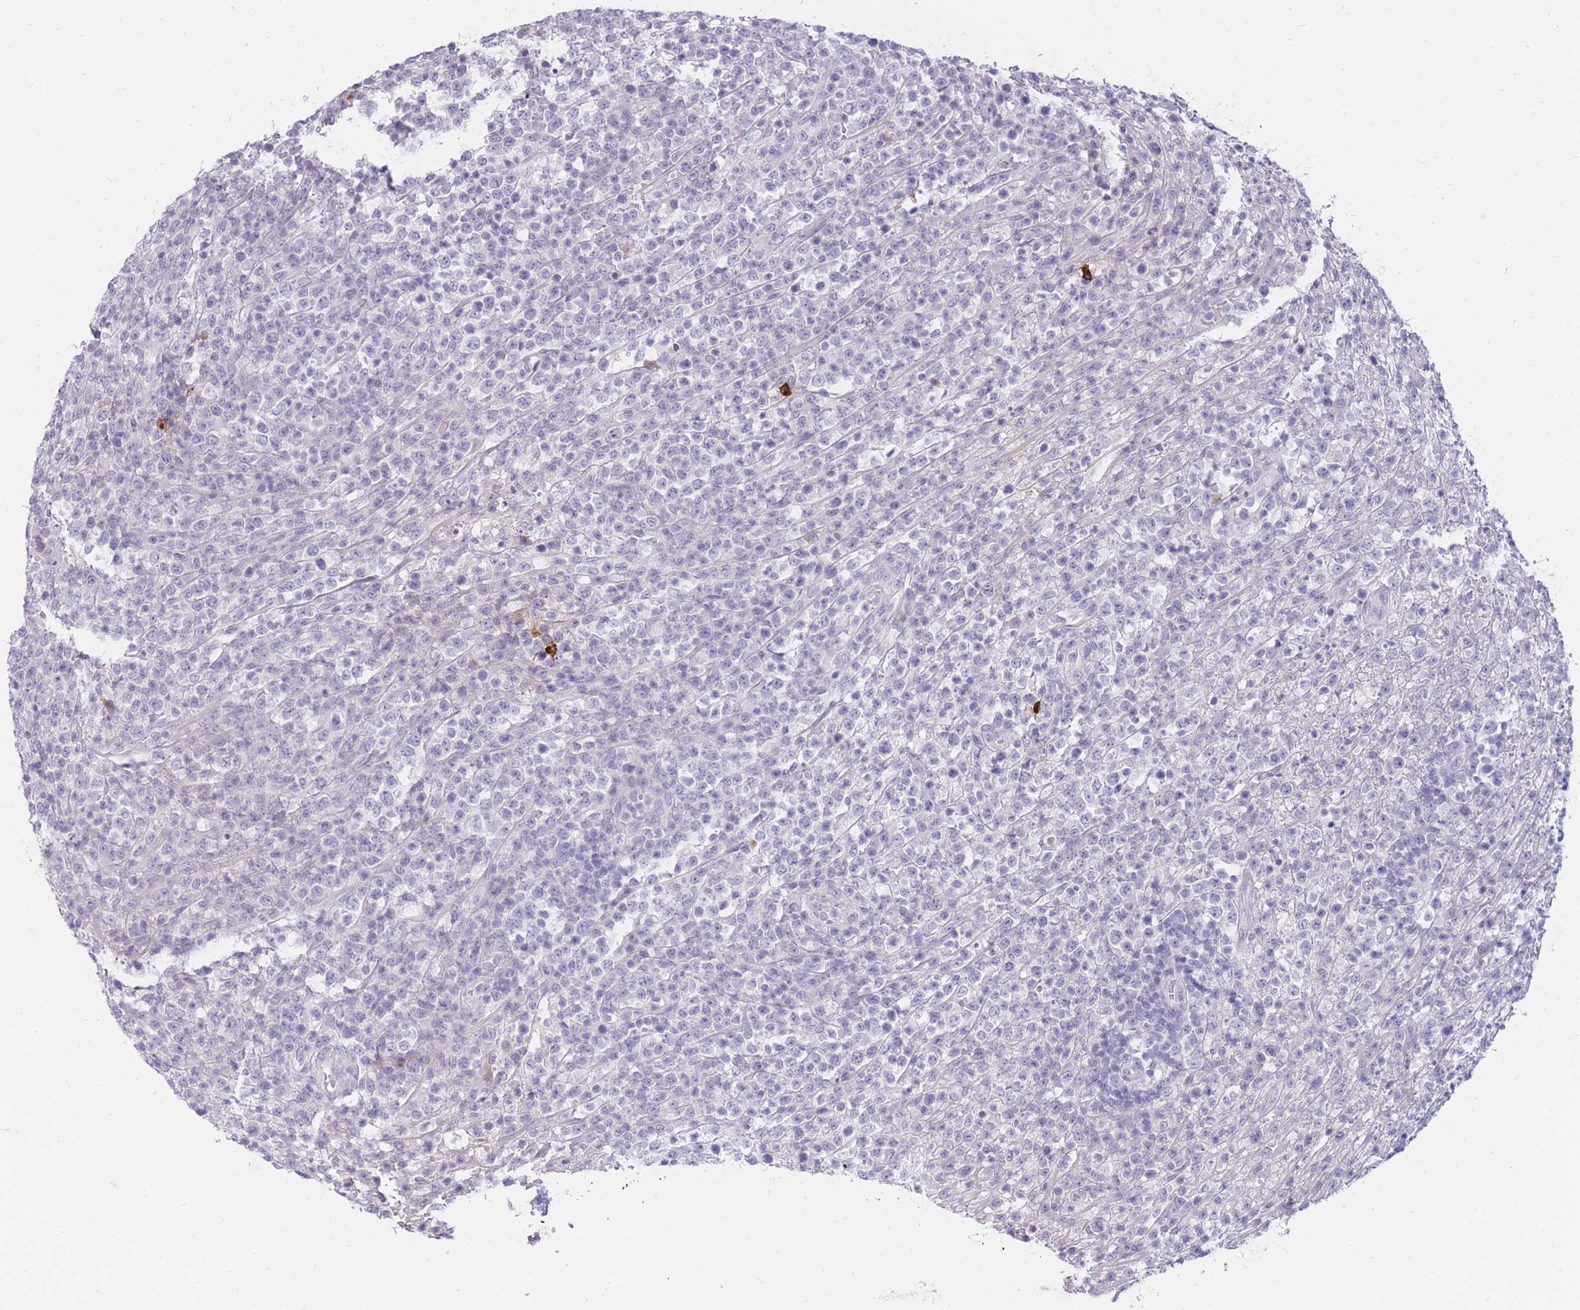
{"staining": {"intensity": "negative", "quantity": "none", "location": "none"}, "tissue": "lymphoma", "cell_type": "Tumor cells", "image_type": "cancer", "snomed": [{"axis": "morphology", "description": "Malignant lymphoma, non-Hodgkin's type, High grade"}, {"axis": "topography", "description": "Colon"}], "caption": "A high-resolution micrograph shows IHC staining of lymphoma, which demonstrates no significant expression in tumor cells.", "gene": "TPSD1", "patient": {"sex": "female", "age": 53}}